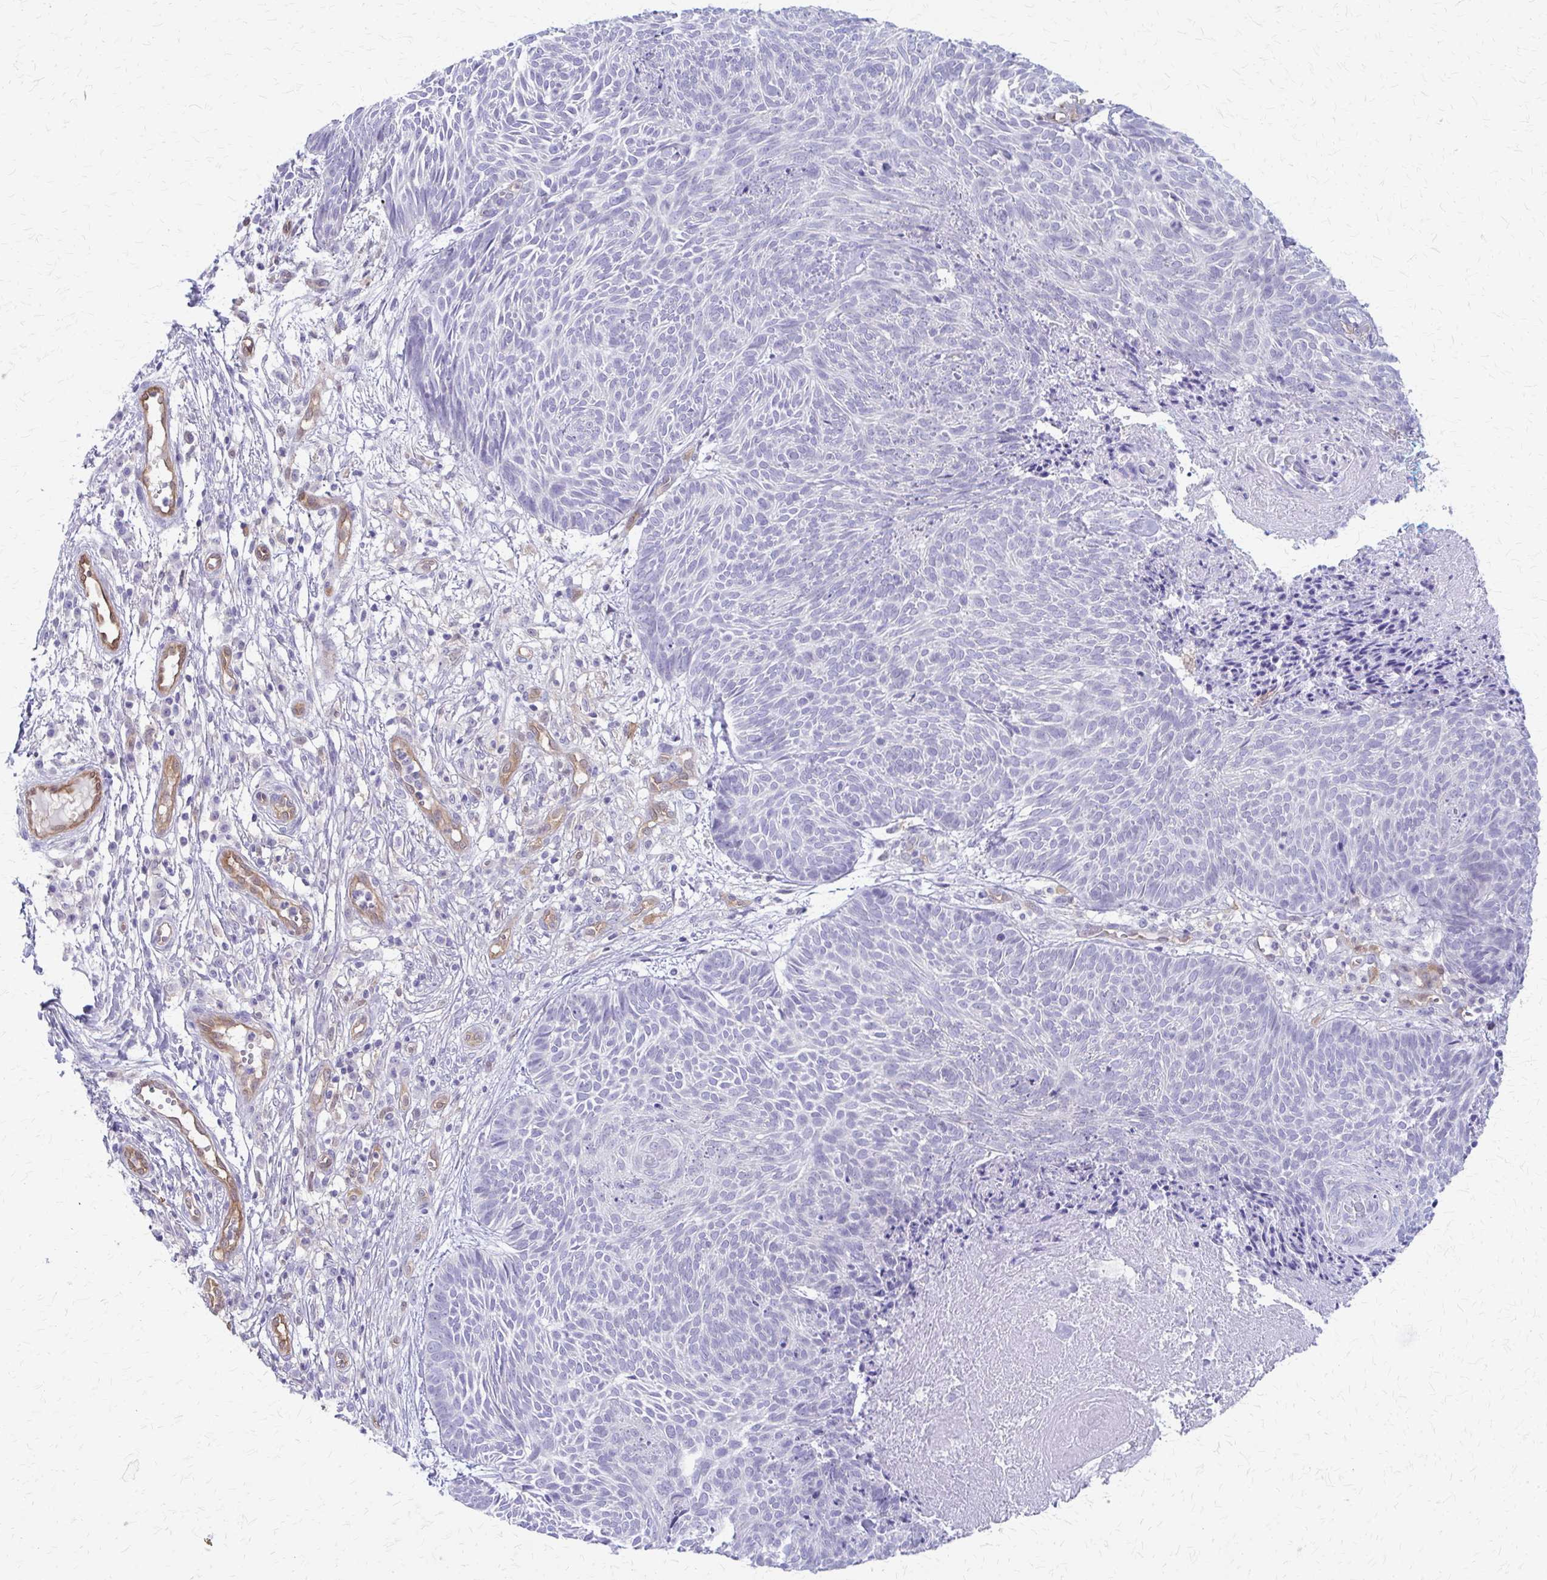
{"staining": {"intensity": "negative", "quantity": "none", "location": "none"}, "tissue": "skin cancer", "cell_type": "Tumor cells", "image_type": "cancer", "snomed": [{"axis": "morphology", "description": "Basal cell carcinoma"}, {"axis": "topography", "description": "Skin"}, {"axis": "topography", "description": "Skin of trunk"}], "caption": "DAB immunohistochemical staining of human skin cancer shows no significant staining in tumor cells. (DAB IHC visualized using brightfield microscopy, high magnification).", "gene": "CLIC2", "patient": {"sex": "male", "age": 74}}